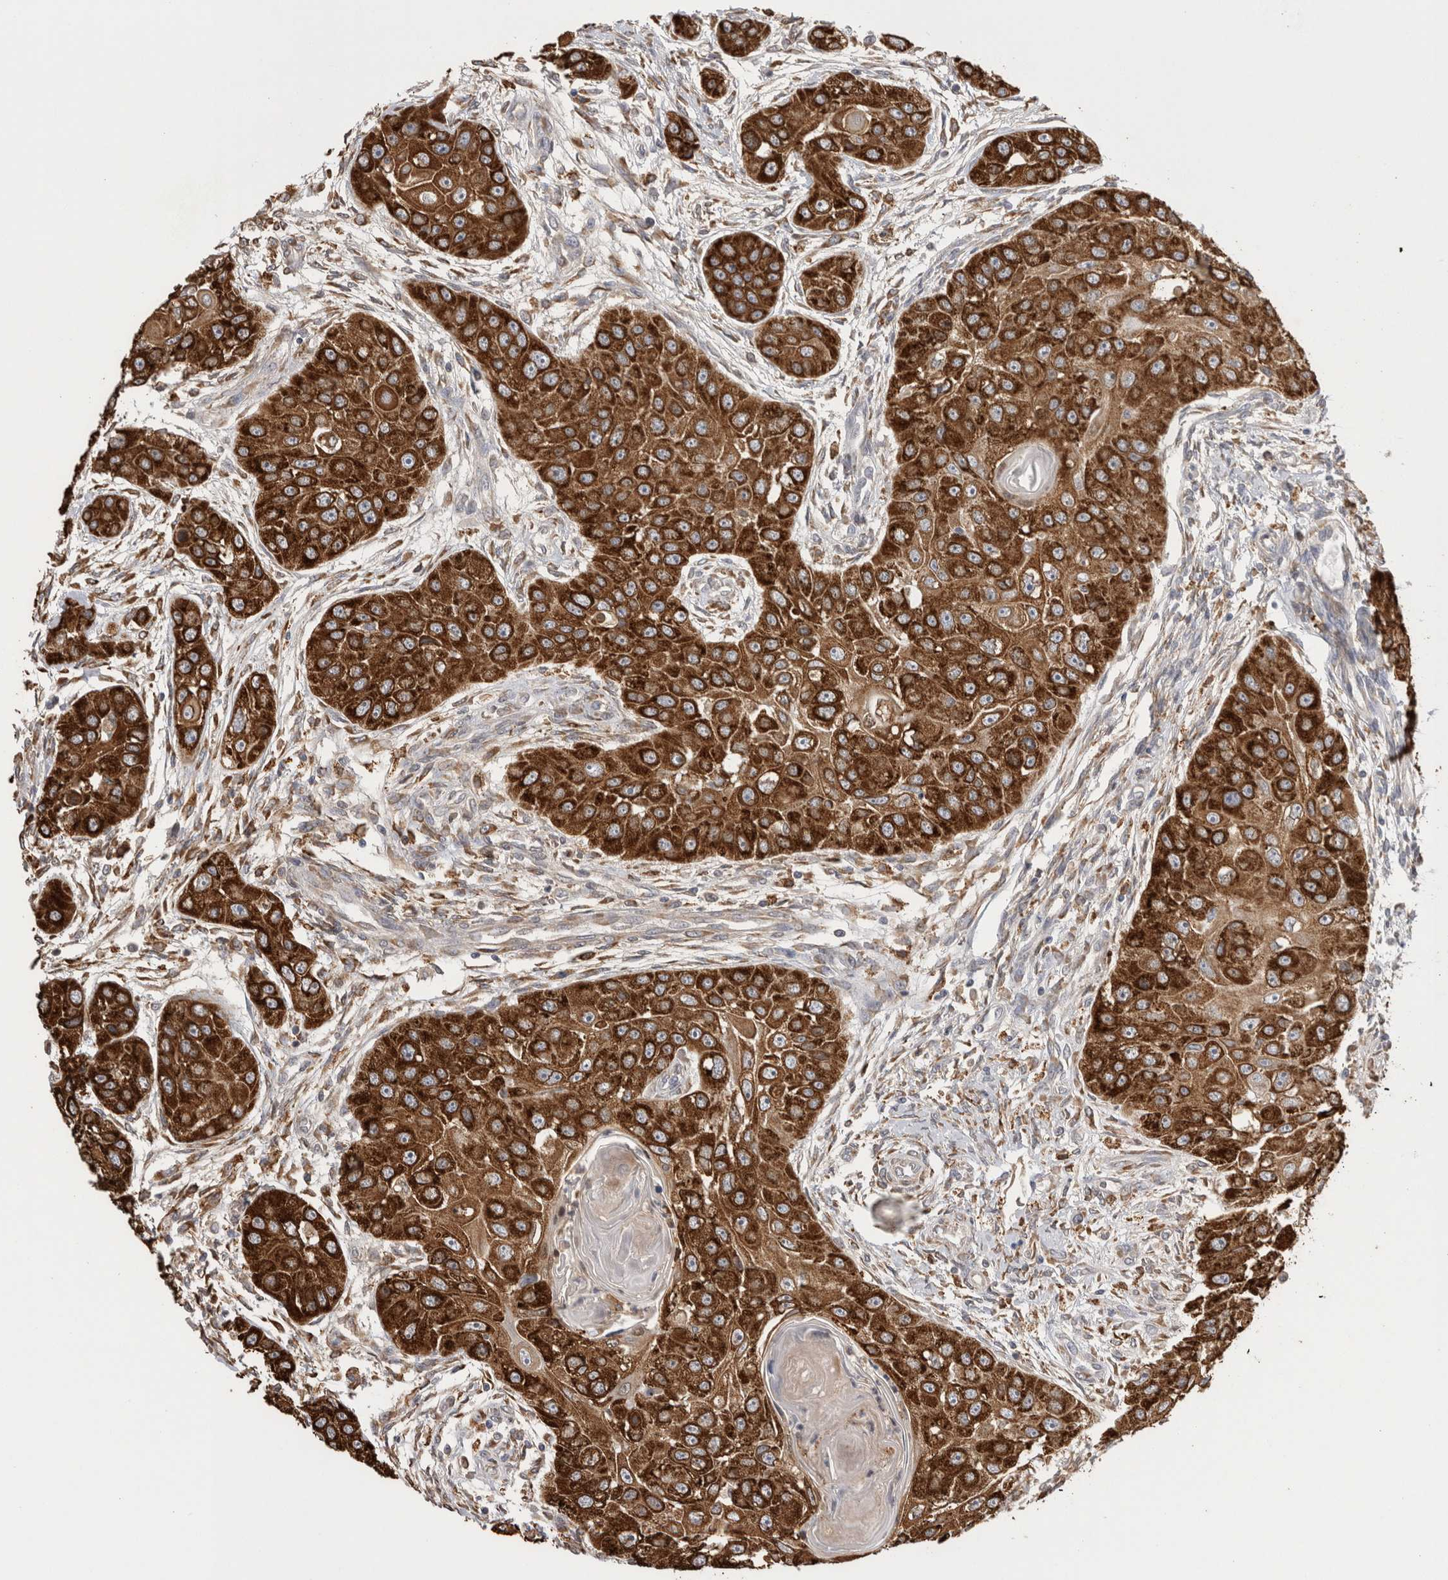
{"staining": {"intensity": "strong", "quantity": ">75%", "location": "cytoplasmic/membranous"}, "tissue": "head and neck cancer", "cell_type": "Tumor cells", "image_type": "cancer", "snomed": [{"axis": "morphology", "description": "Normal tissue, NOS"}, {"axis": "morphology", "description": "Squamous cell carcinoma, NOS"}, {"axis": "topography", "description": "Skeletal muscle"}, {"axis": "topography", "description": "Head-Neck"}], "caption": "This micrograph displays IHC staining of human squamous cell carcinoma (head and neck), with high strong cytoplasmic/membranous expression in approximately >75% of tumor cells.", "gene": "LRPAP1", "patient": {"sex": "male", "age": 51}}